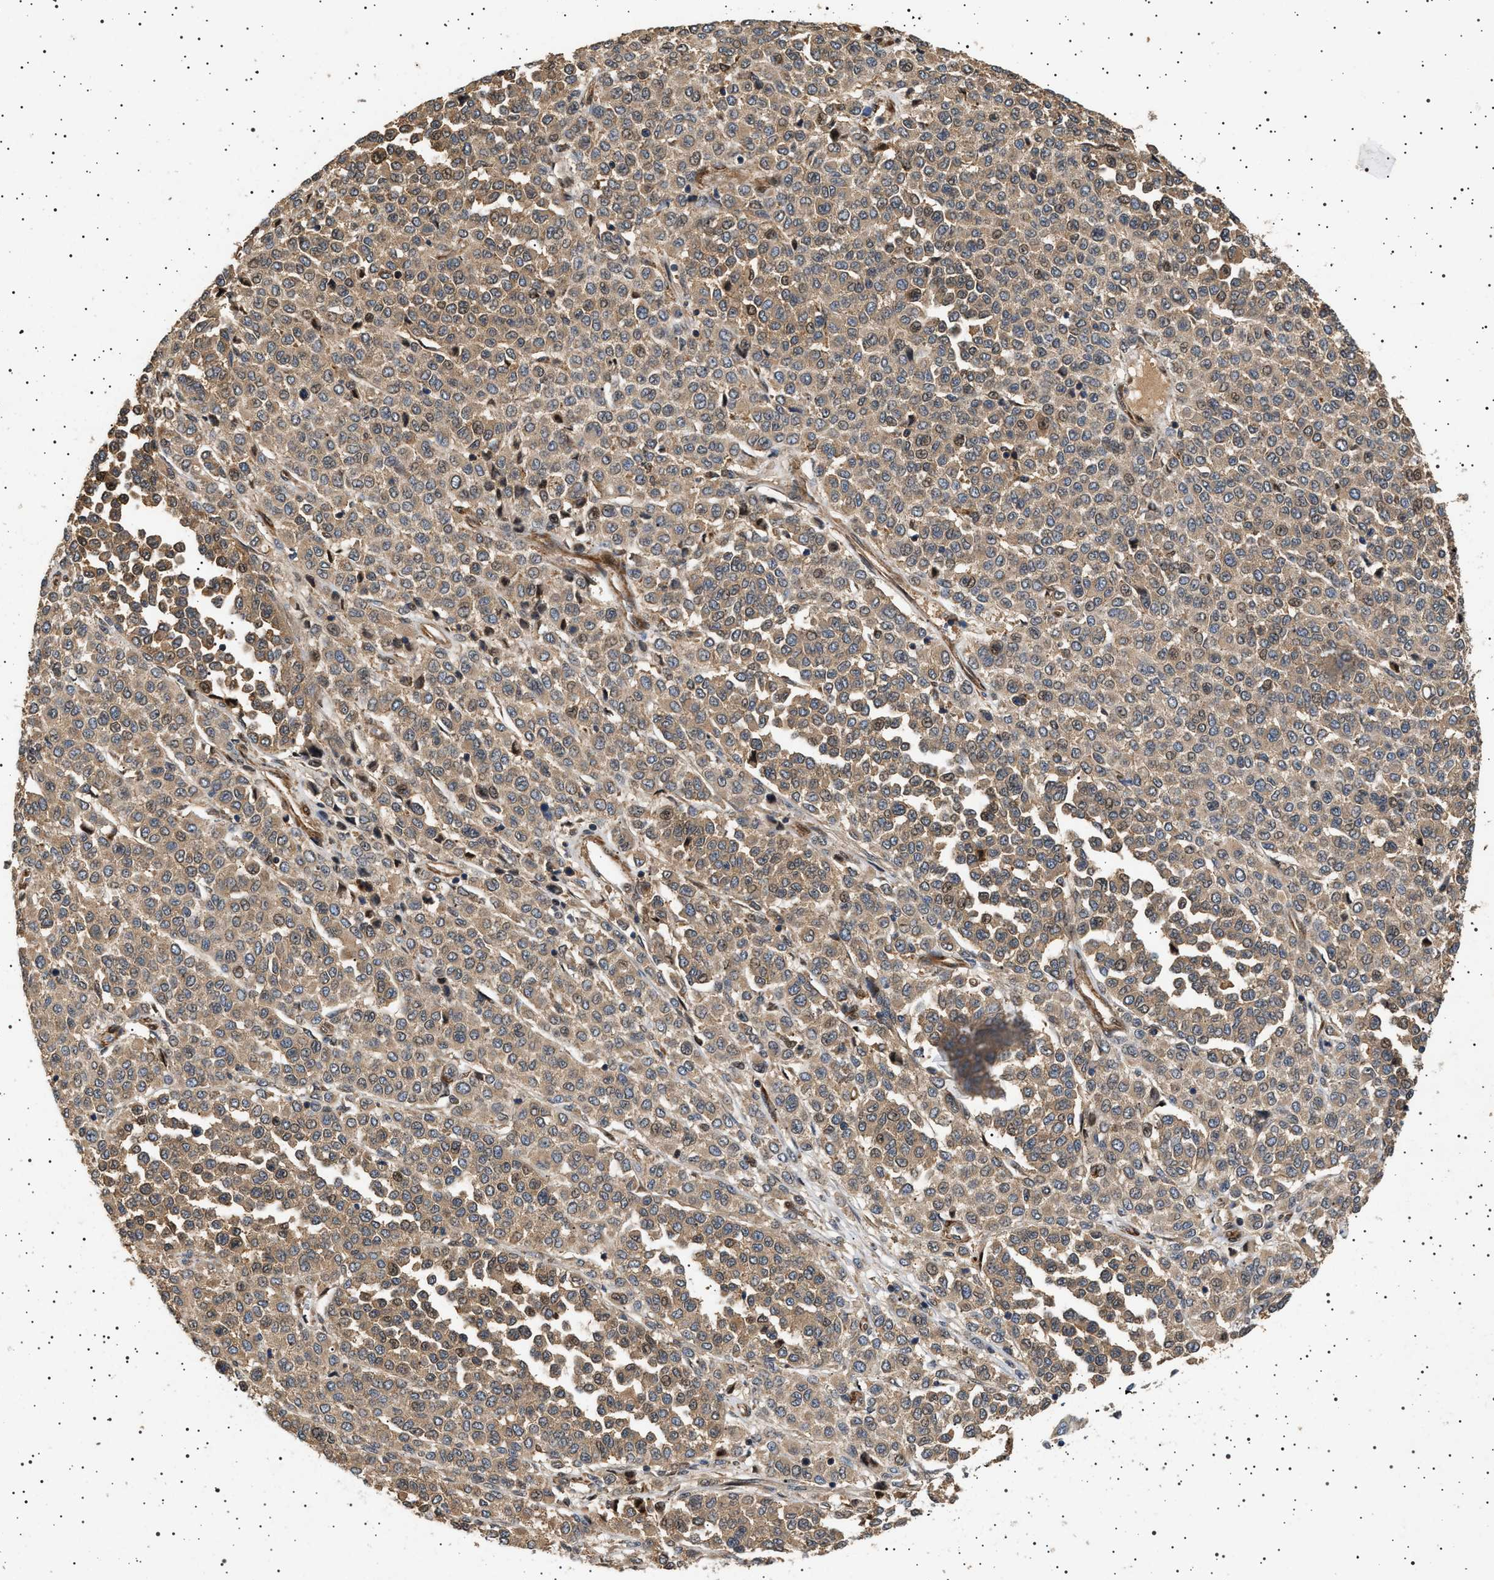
{"staining": {"intensity": "weak", "quantity": ">75%", "location": "cytoplasmic/membranous"}, "tissue": "melanoma", "cell_type": "Tumor cells", "image_type": "cancer", "snomed": [{"axis": "morphology", "description": "Malignant melanoma, Metastatic site"}, {"axis": "topography", "description": "Pancreas"}], "caption": "Melanoma was stained to show a protein in brown. There is low levels of weak cytoplasmic/membranous expression in approximately >75% of tumor cells. (DAB IHC, brown staining for protein, blue staining for nuclei).", "gene": "GUCY1B1", "patient": {"sex": "female", "age": 30}}